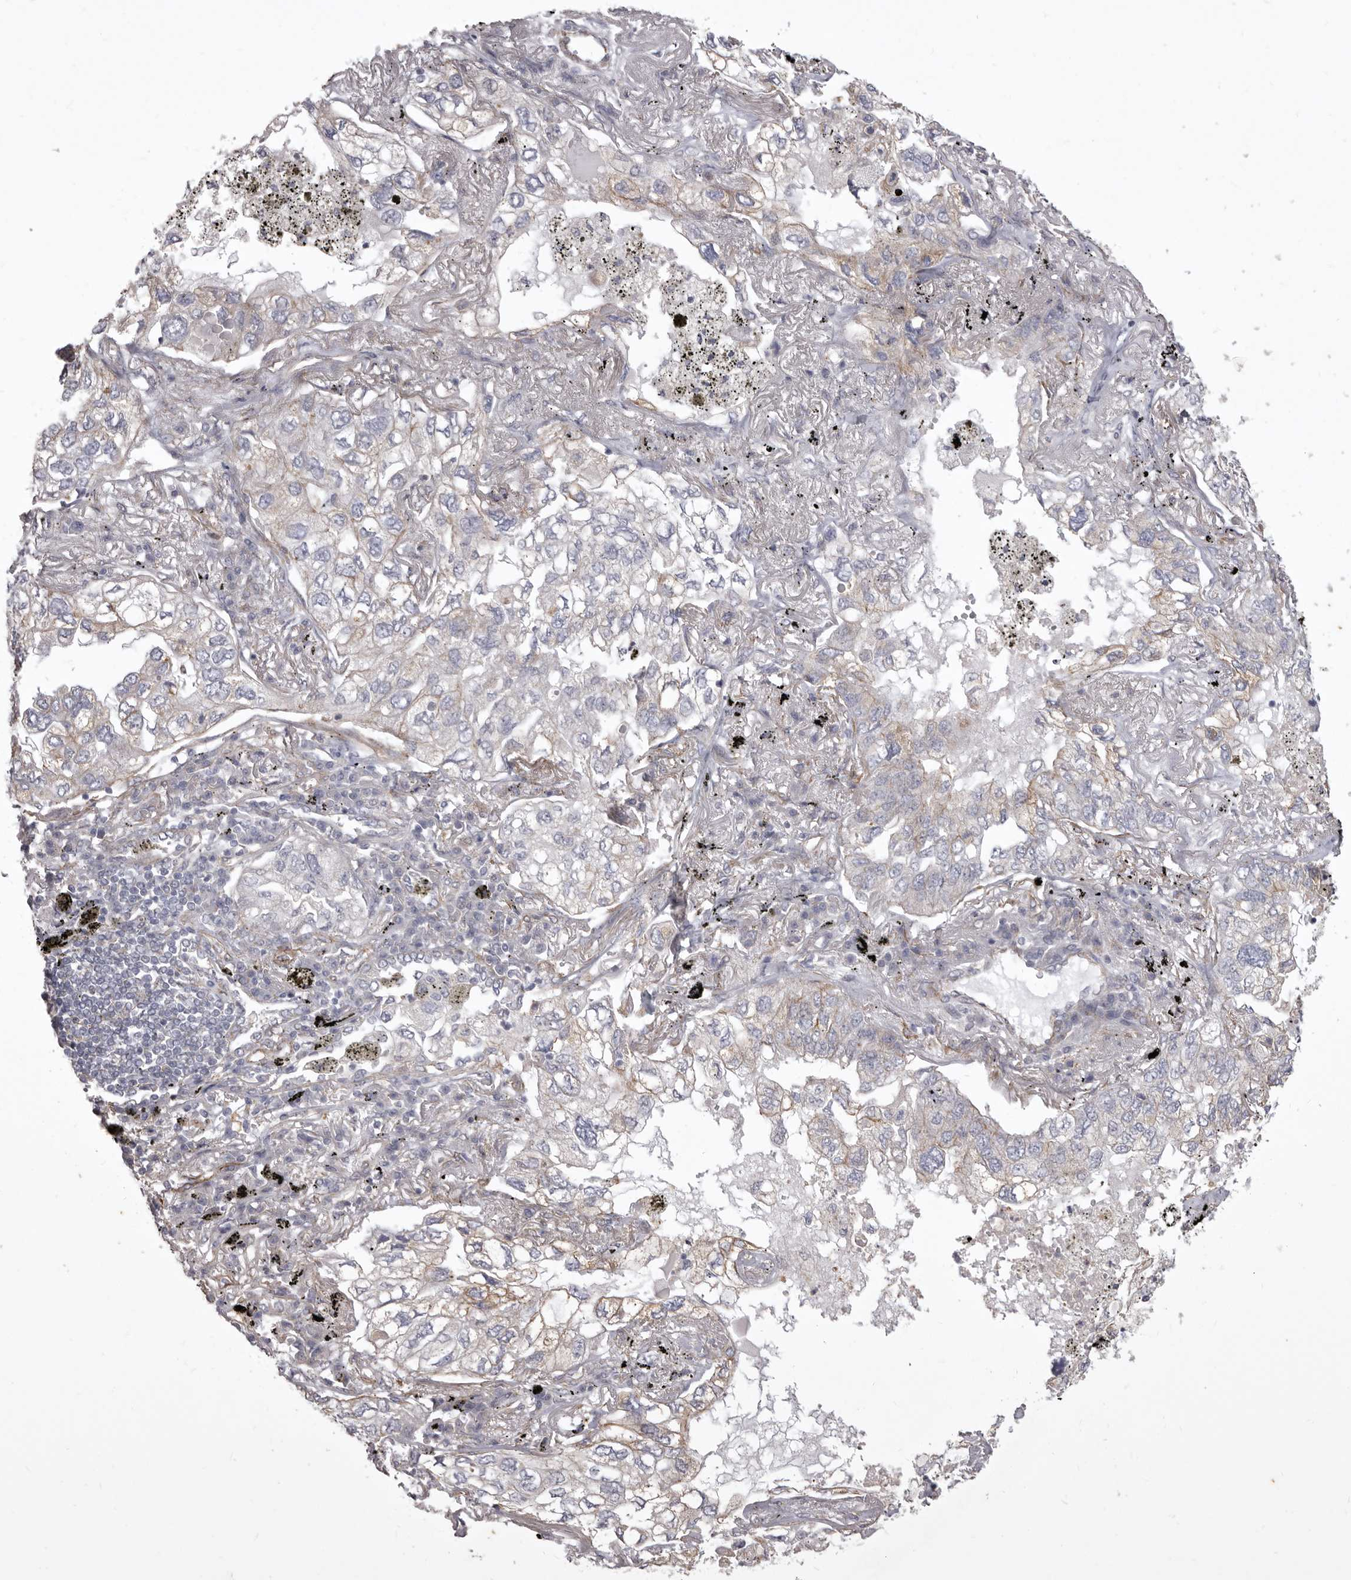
{"staining": {"intensity": "negative", "quantity": "none", "location": "none"}, "tissue": "lung cancer", "cell_type": "Tumor cells", "image_type": "cancer", "snomed": [{"axis": "morphology", "description": "Adenocarcinoma, NOS"}, {"axis": "topography", "description": "Lung"}], "caption": "High magnification brightfield microscopy of lung adenocarcinoma stained with DAB (brown) and counterstained with hematoxylin (blue): tumor cells show no significant positivity.", "gene": "P2RX6", "patient": {"sex": "male", "age": 65}}